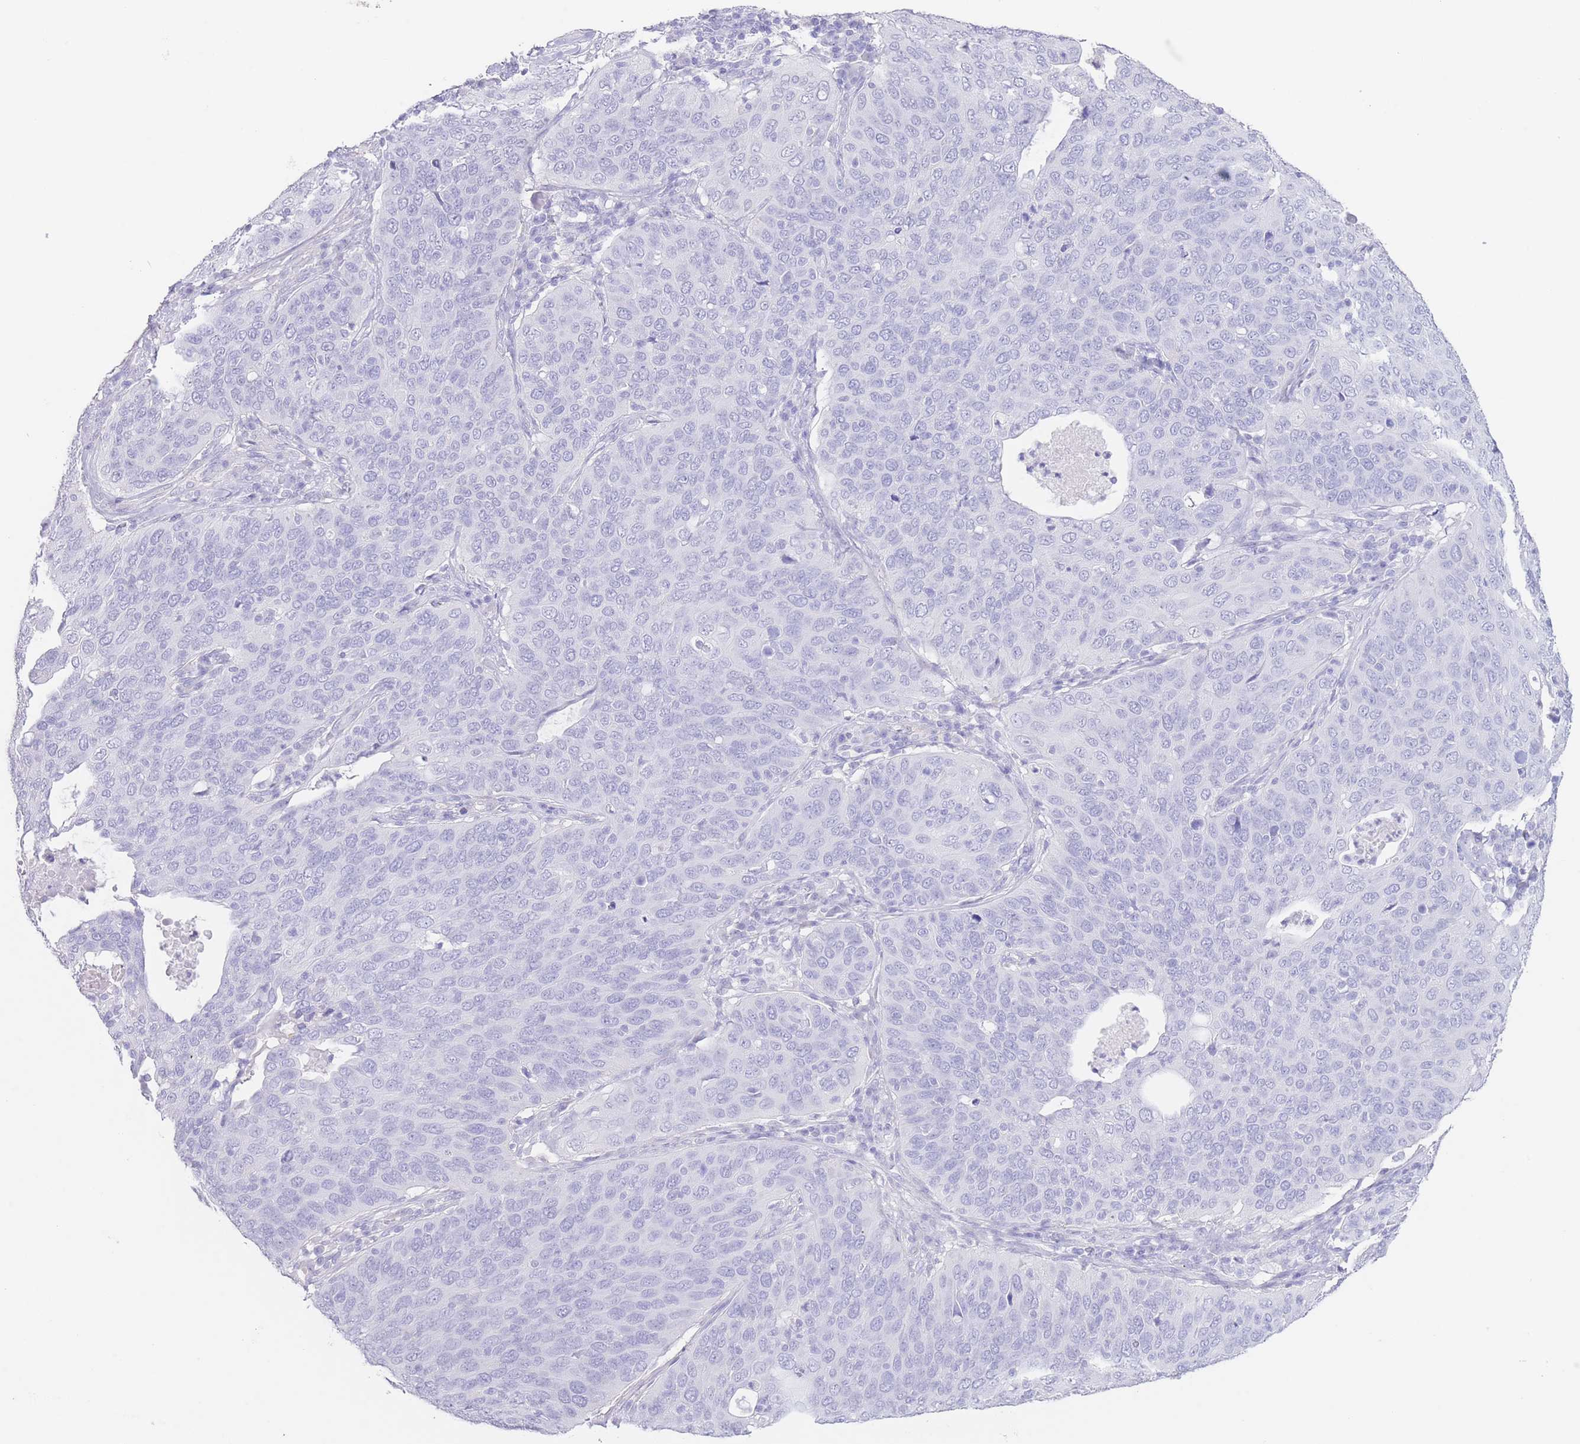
{"staining": {"intensity": "negative", "quantity": "none", "location": "none"}, "tissue": "cervical cancer", "cell_type": "Tumor cells", "image_type": "cancer", "snomed": [{"axis": "morphology", "description": "Squamous cell carcinoma, NOS"}, {"axis": "topography", "description": "Cervix"}], "caption": "Tumor cells are negative for protein expression in human squamous cell carcinoma (cervical). (DAB (3,3'-diaminobenzidine) IHC with hematoxylin counter stain).", "gene": "PKLR", "patient": {"sex": "female", "age": 36}}